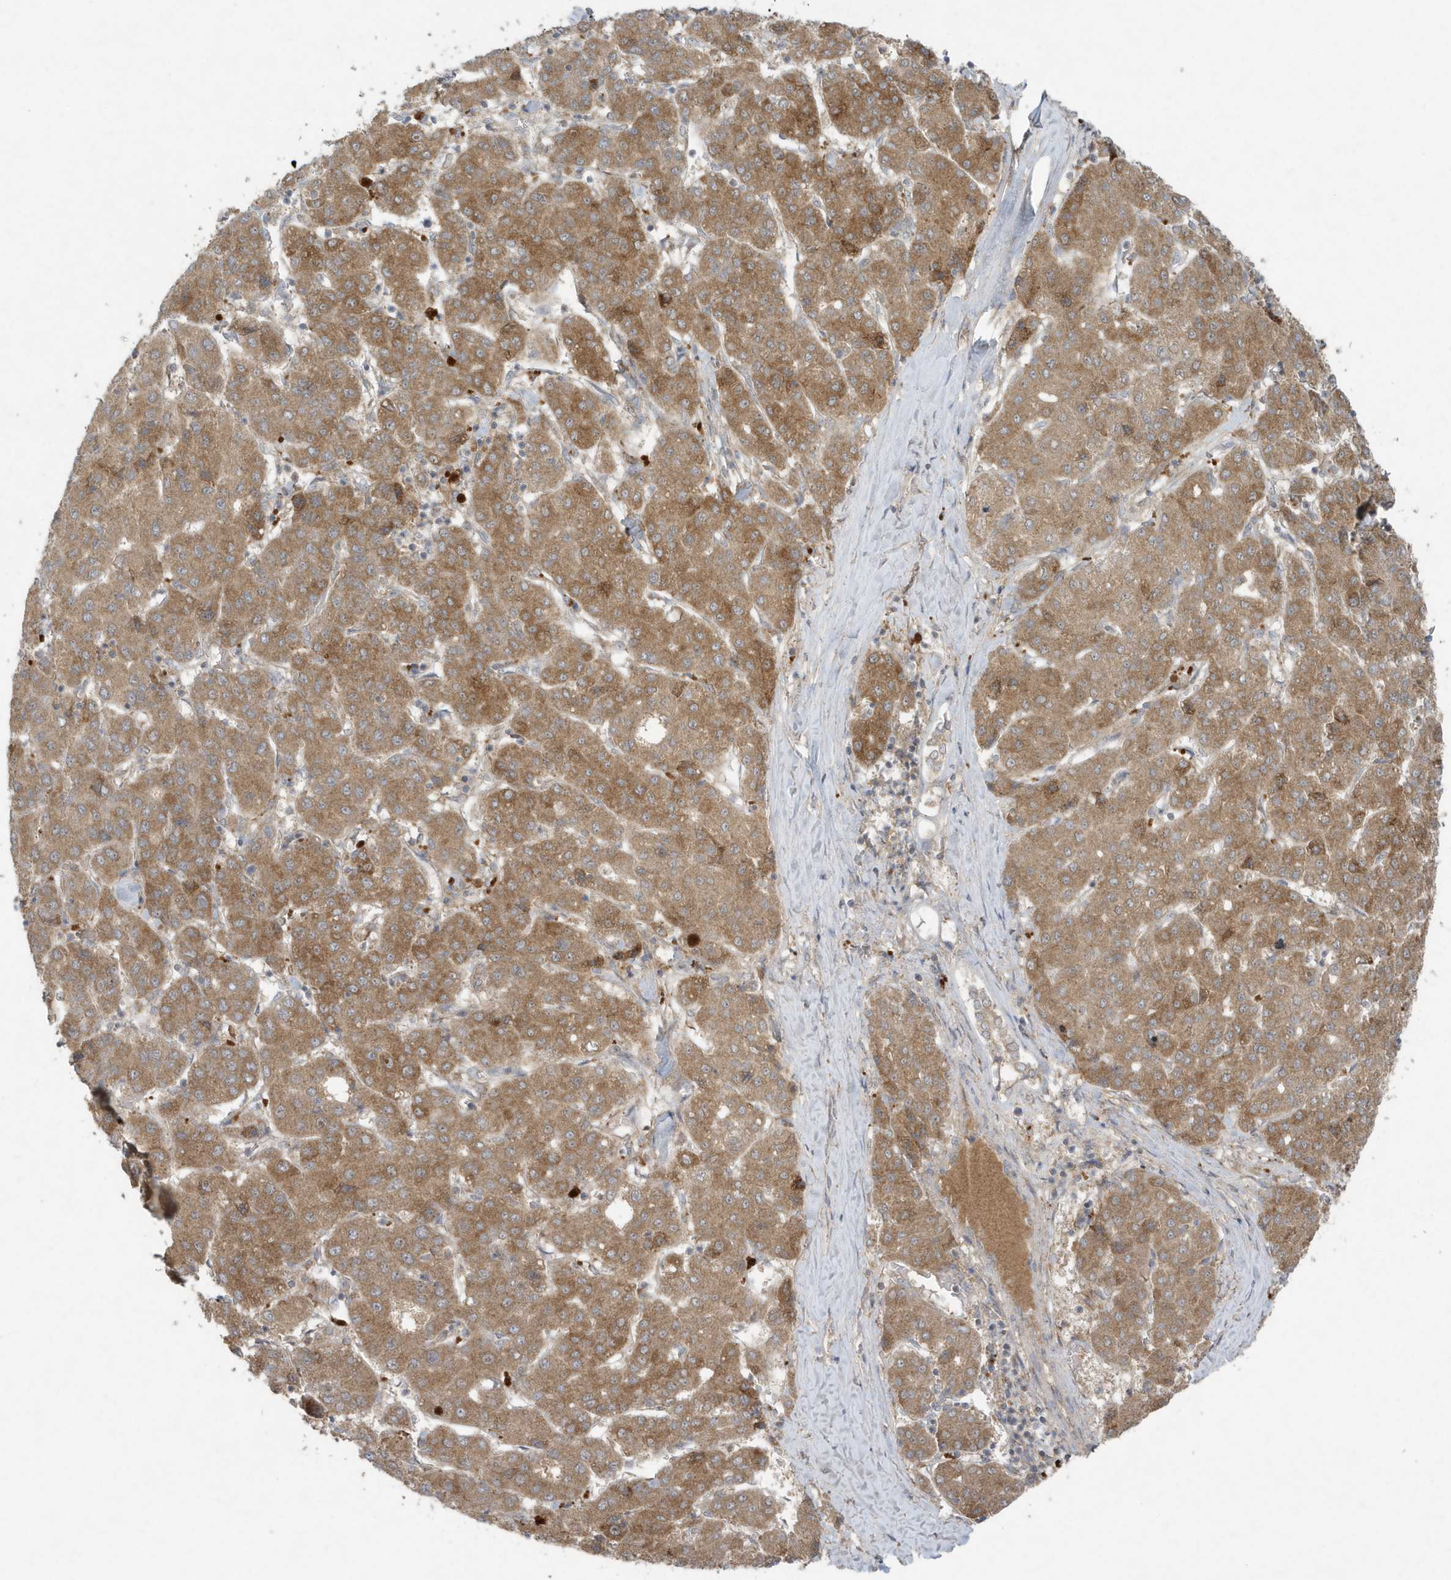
{"staining": {"intensity": "moderate", "quantity": ">75%", "location": "cytoplasmic/membranous"}, "tissue": "liver cancer", "cell_type": "Tumor cells", "image_type": "cancer", "snomed": [{"axis": "morphology", "description": "Carcinoma, Hepatocellular, NOS"}, {"axis": "topography", "description": "Liver"}], "caption": "The histopathology image shows staining of liver hepatocellular carcinoma, revealing moderate cytoplasmic/membranous protein staining (brown color) within tumor cells.", "gene": "C1RL", "patient": {"sex": "male", "age": 65}}